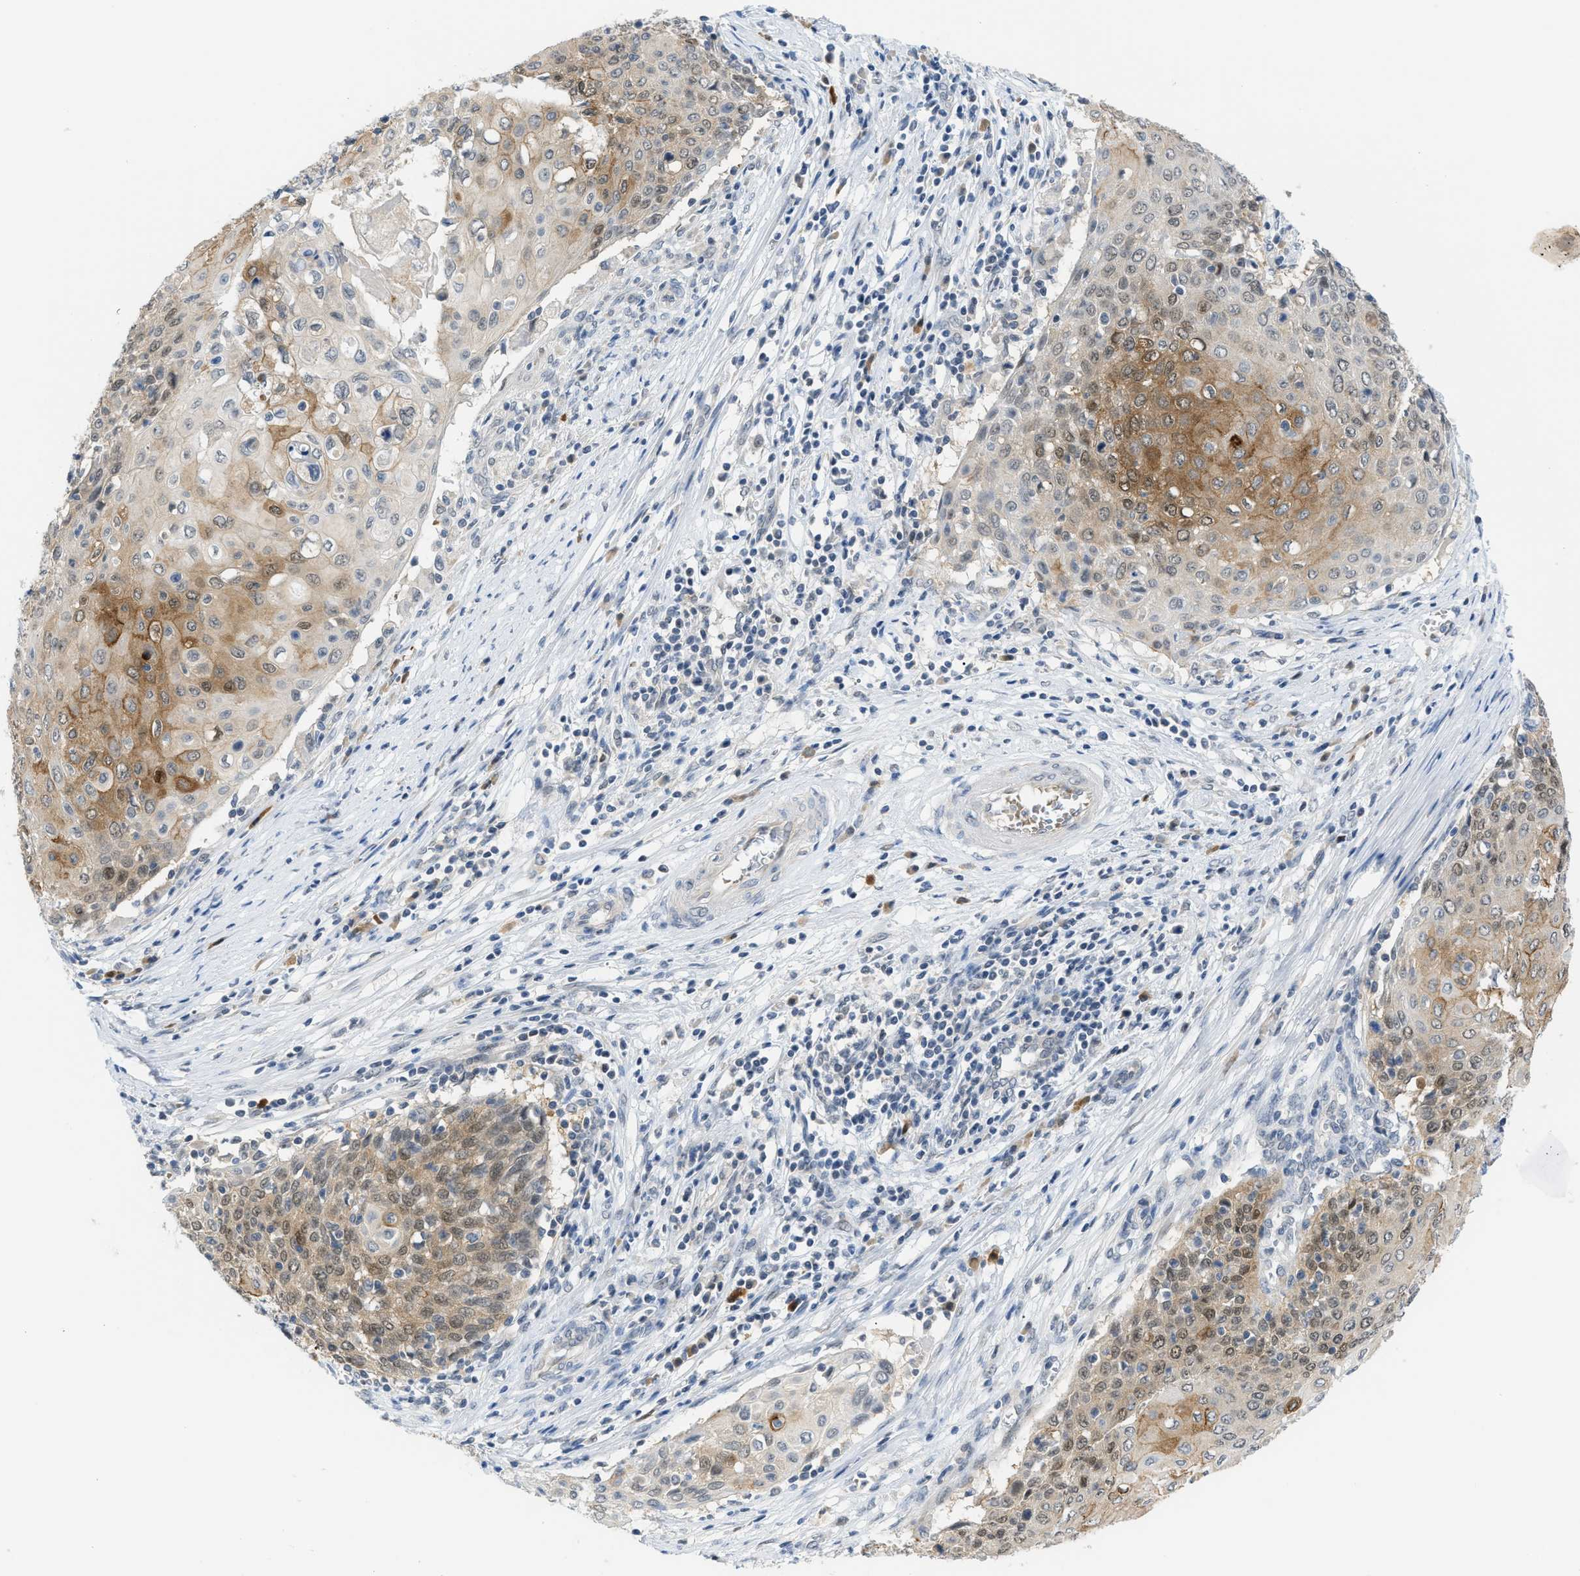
{"staining": {"intensity": "moderate", "quantity": ">75%", "location": "cytoplasmic/membranous,nuclear"}, "tissue": "cervical cancer", "cell_type": "Tumor cells", "image_type": "cancer", "snomed": [{"axis": "morphology", "description": "Squamous cell carcinoma, NOS"}, {"axis": "topography", "description": "Cervix"}], "caption": "Human cervical squamous cell carcinoma stained for a protein (brown) demonstrates moderate cytoplasmic/membranous and nuclear positive positivity in about >75% of tumor cells.", "gene": "PSAT1", "patient": {"sex": "female", "age": 39}}